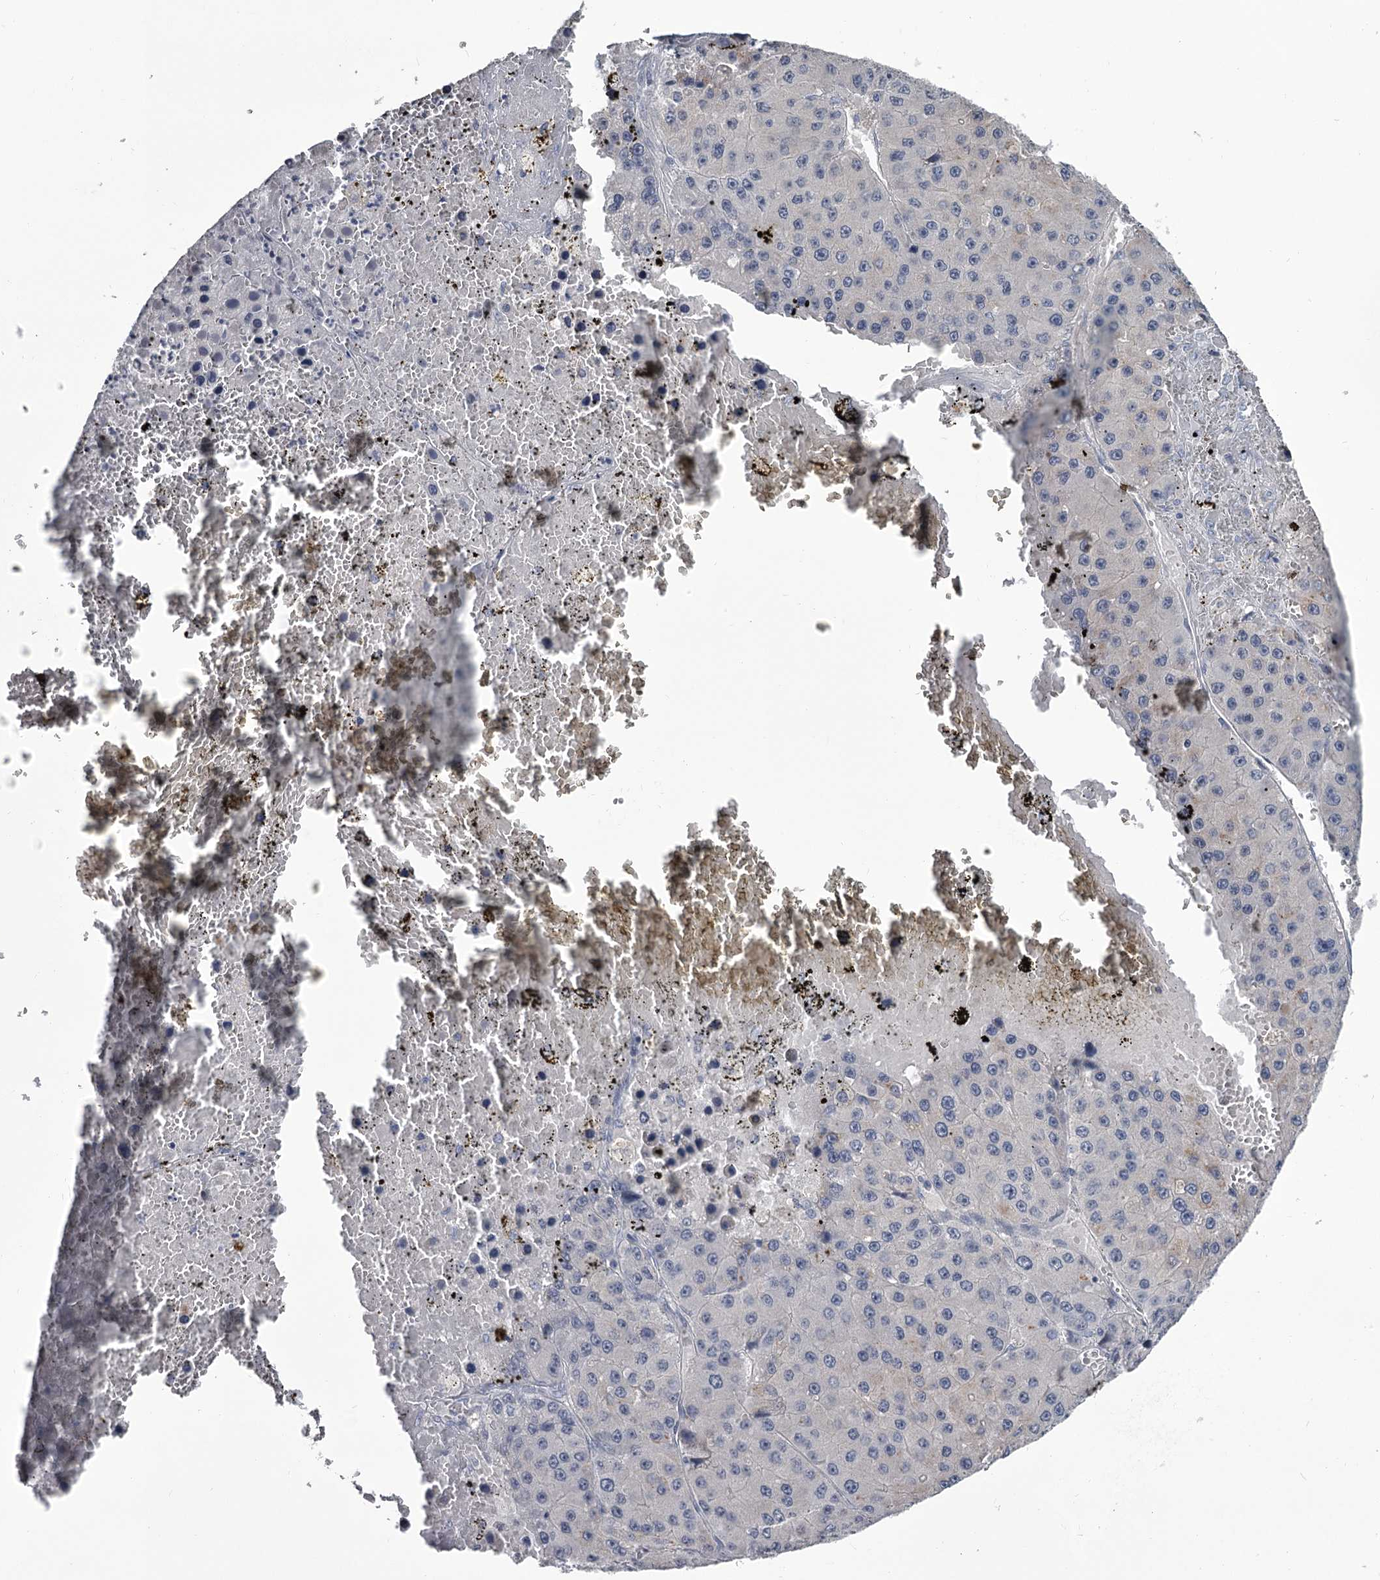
{"staining": {"intensity": "negative", "quantity": "none", "location": "none"}, "tissue": "liver cancer", "cell_type": "Tumor cells", "image_type": "cancer", "snomed": [{"axis": "morphology", "description": "Carcinoma, Hepatocellular, NOS"}, {"axis": "topography", "description": "Liver"}], "caption": "The photomicrograph demonstrates no significant expression in tumor cells of liver cancer.", "gene": "DAO", "patient": {"sex": "female", "age": 73}}